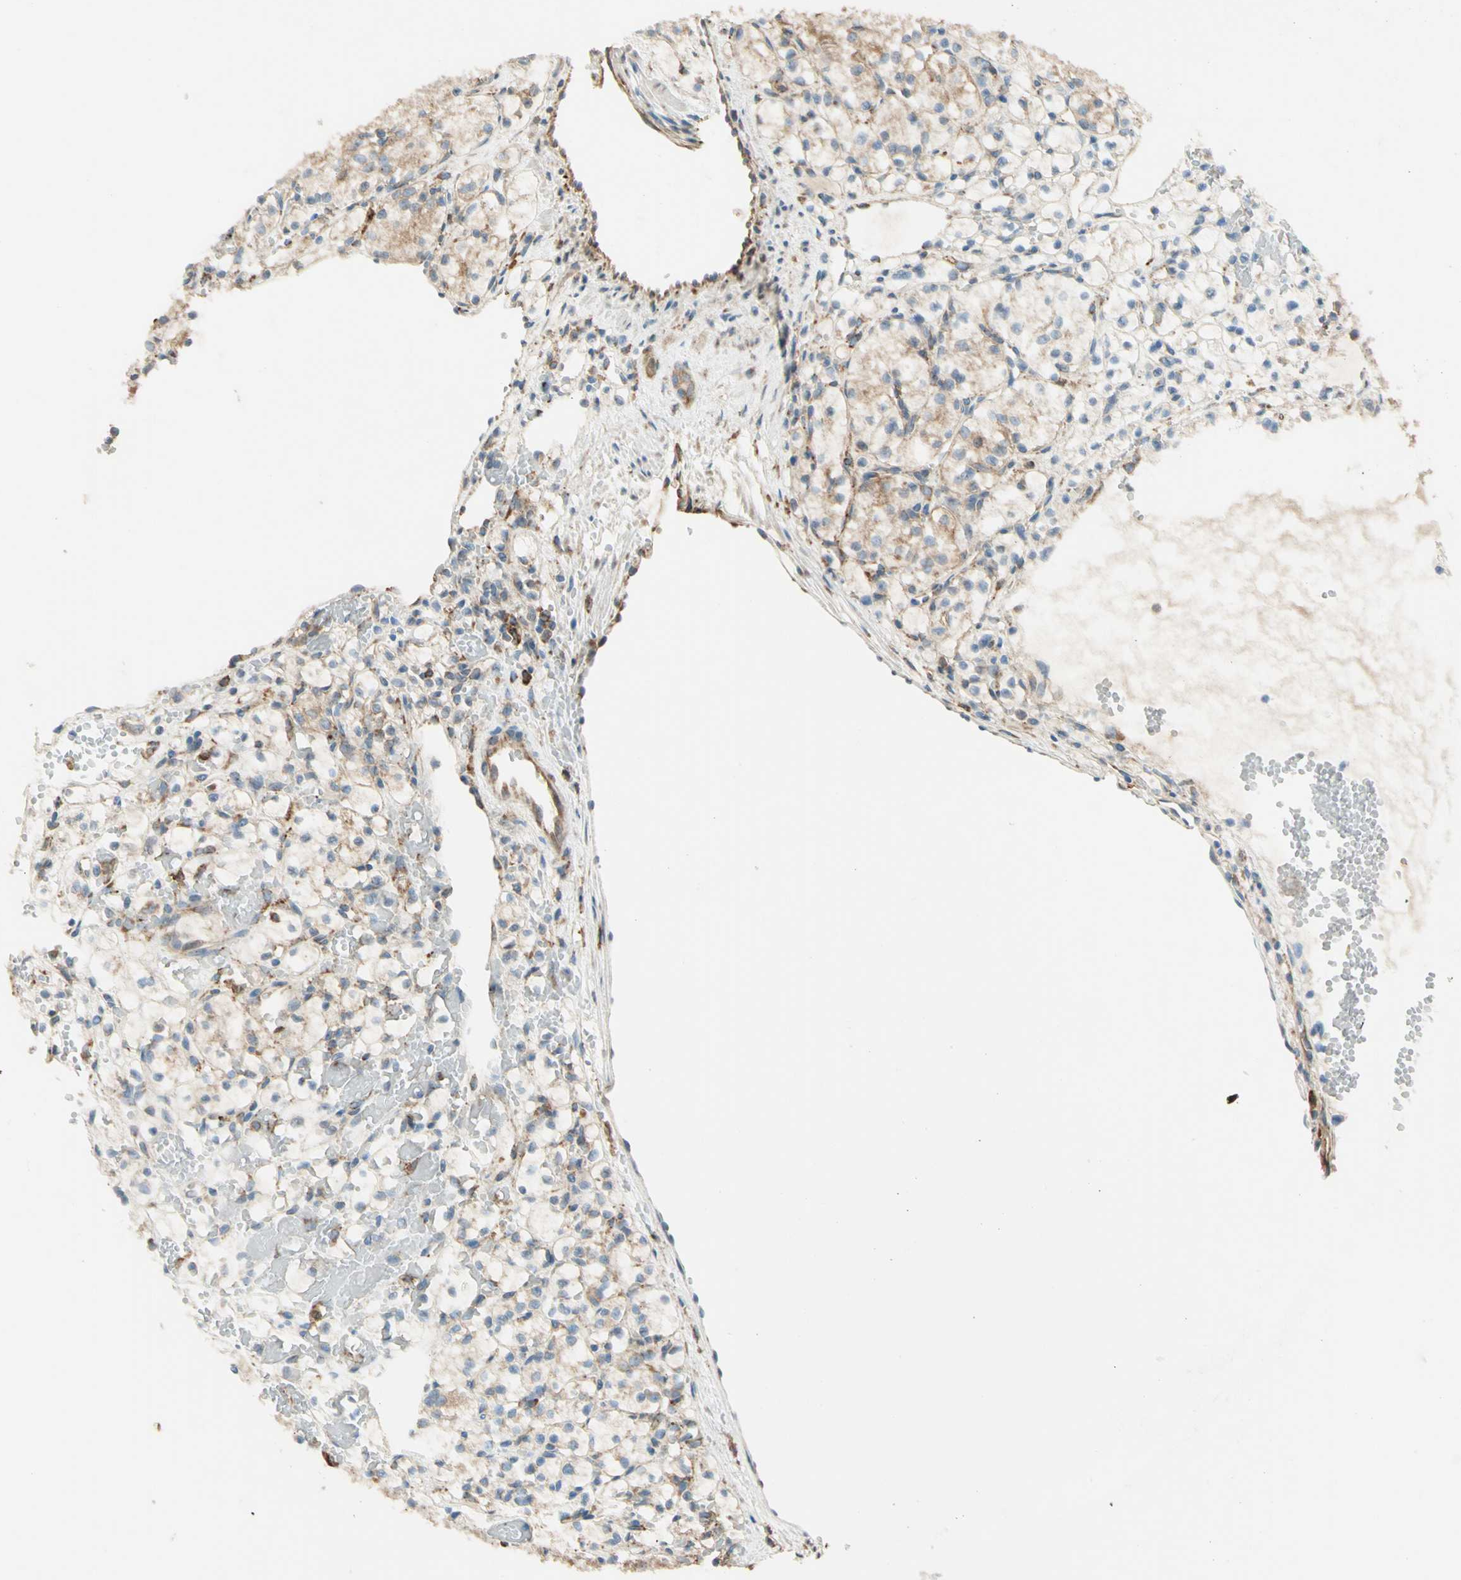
{"staining": {"intensity": "moderate", "quantity": ">75%", "location": "cytoplasmic/membranous"}, "tissue": "renal cancer", "cell_type": "Tumor cells", "image_type": "cancer", "snomed": [{"axis": "morphology", "description": "Adenocarcinoma, NOS"}, {"axis": "topography", "description": "Kidney"}], "caption": "Immunohistochemistry photomicrograph of neoplastic tissue: human renal adenocarcinoma stained using immunohistochemistry demonstrates medium levels of moderate protein expression localized specifically in the cytoplasmic/membranous of tumor cells, appearing as a cytoplasmic/membranous brown color.", "gene": "PDIA4", "patient": {"sex": "female", "age": 60}}